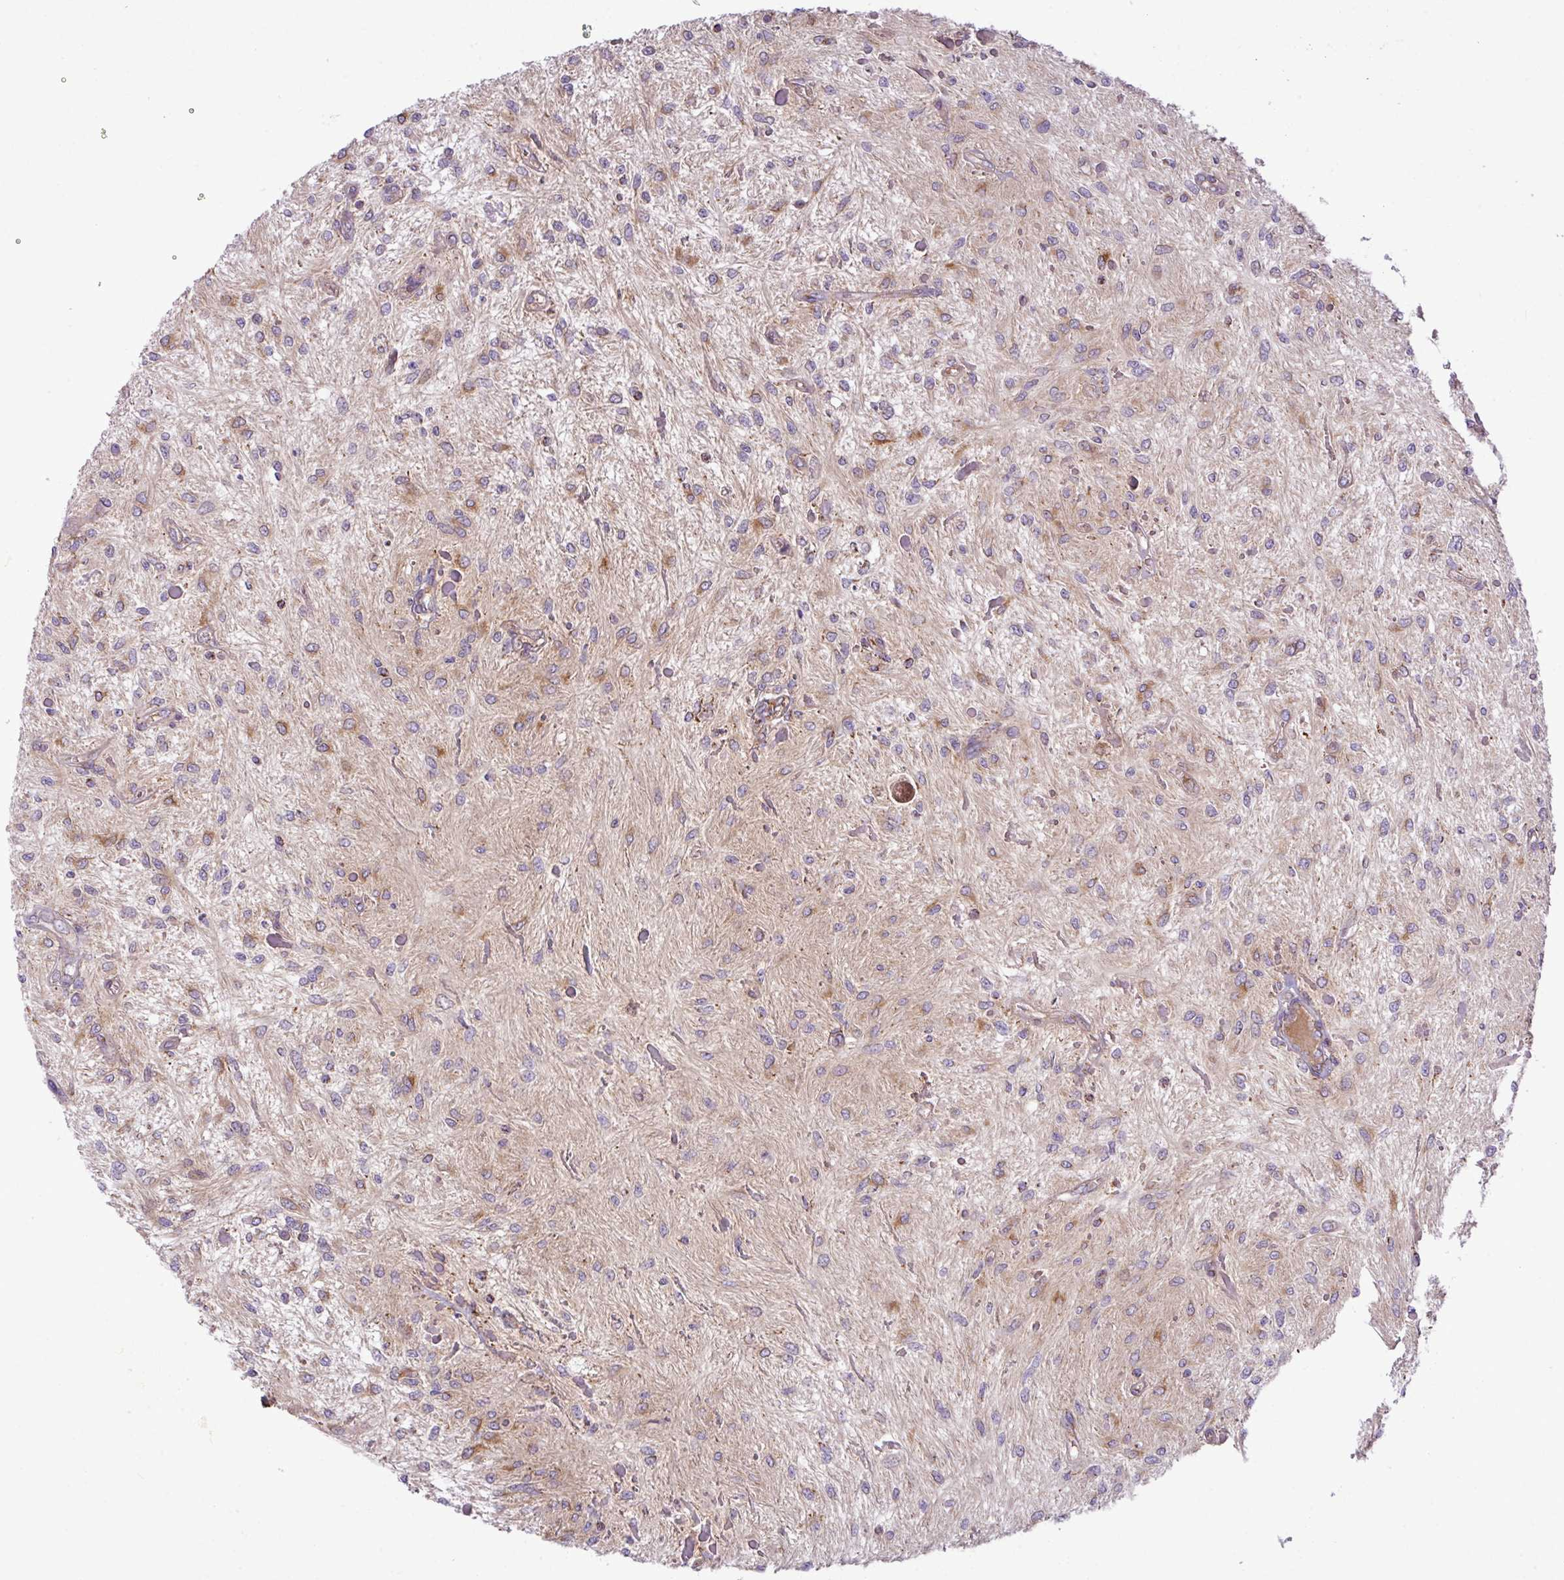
{"staining": {"intensity": "weak", "quantity": "25%-75%", "location": "cytoplasmic/membranous"}, "tissue": "glioma", "cell_type": "Tumor cells", "image_type": "cancer", "snomed": [{"axis": "morphology", "description": "Glioma, malignant, Low grade"}, {"axis": "topography", "description": "Cerebellum"}], "caption": "A brown stain labels weak cytoplasmic/membranous expression of a protein in human glioma tumor cells.", "gene": "ZNF569", "patient": {"sex": "female", "age": 14}}